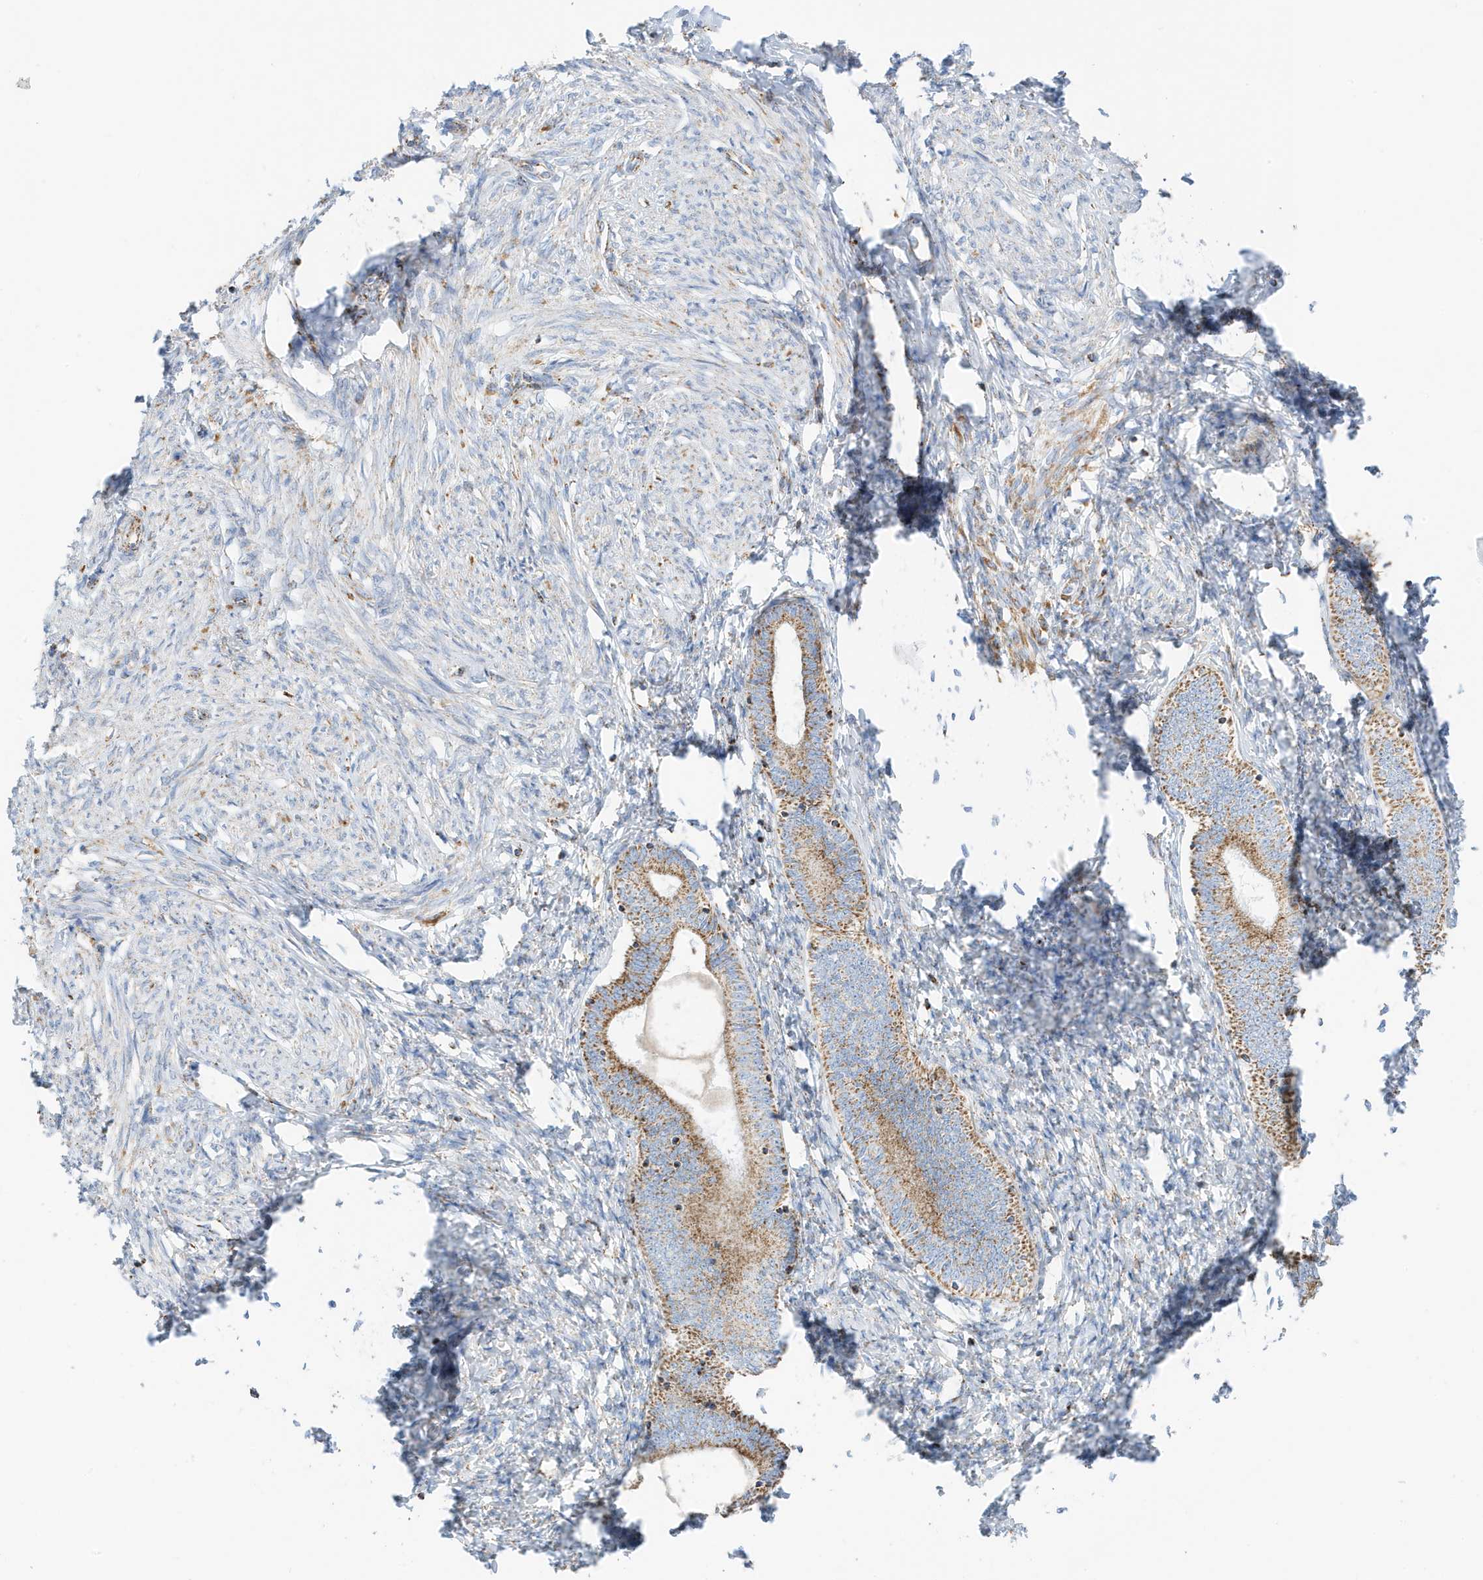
{"staining": {"intensity": "negative", "quantity": "none", "location": "none"}, "tissue": "endometrium", "cell_type": "Cells in endometrial stroma", "image_type": "normal", "snomed": [{"axis": "morphology", "description": "Normal tissue, NOS"}, {"axis": "topography", "description": "Endometrium"}], "caption": "DAB (3,3'-diaminobenzidine) immunohistochemical staining of unremarkable human endometrium displays no significant staining in cells in endometrial stroma.", "gene": "CAPN13", "patient": {"sex": "female", "age": 72}}